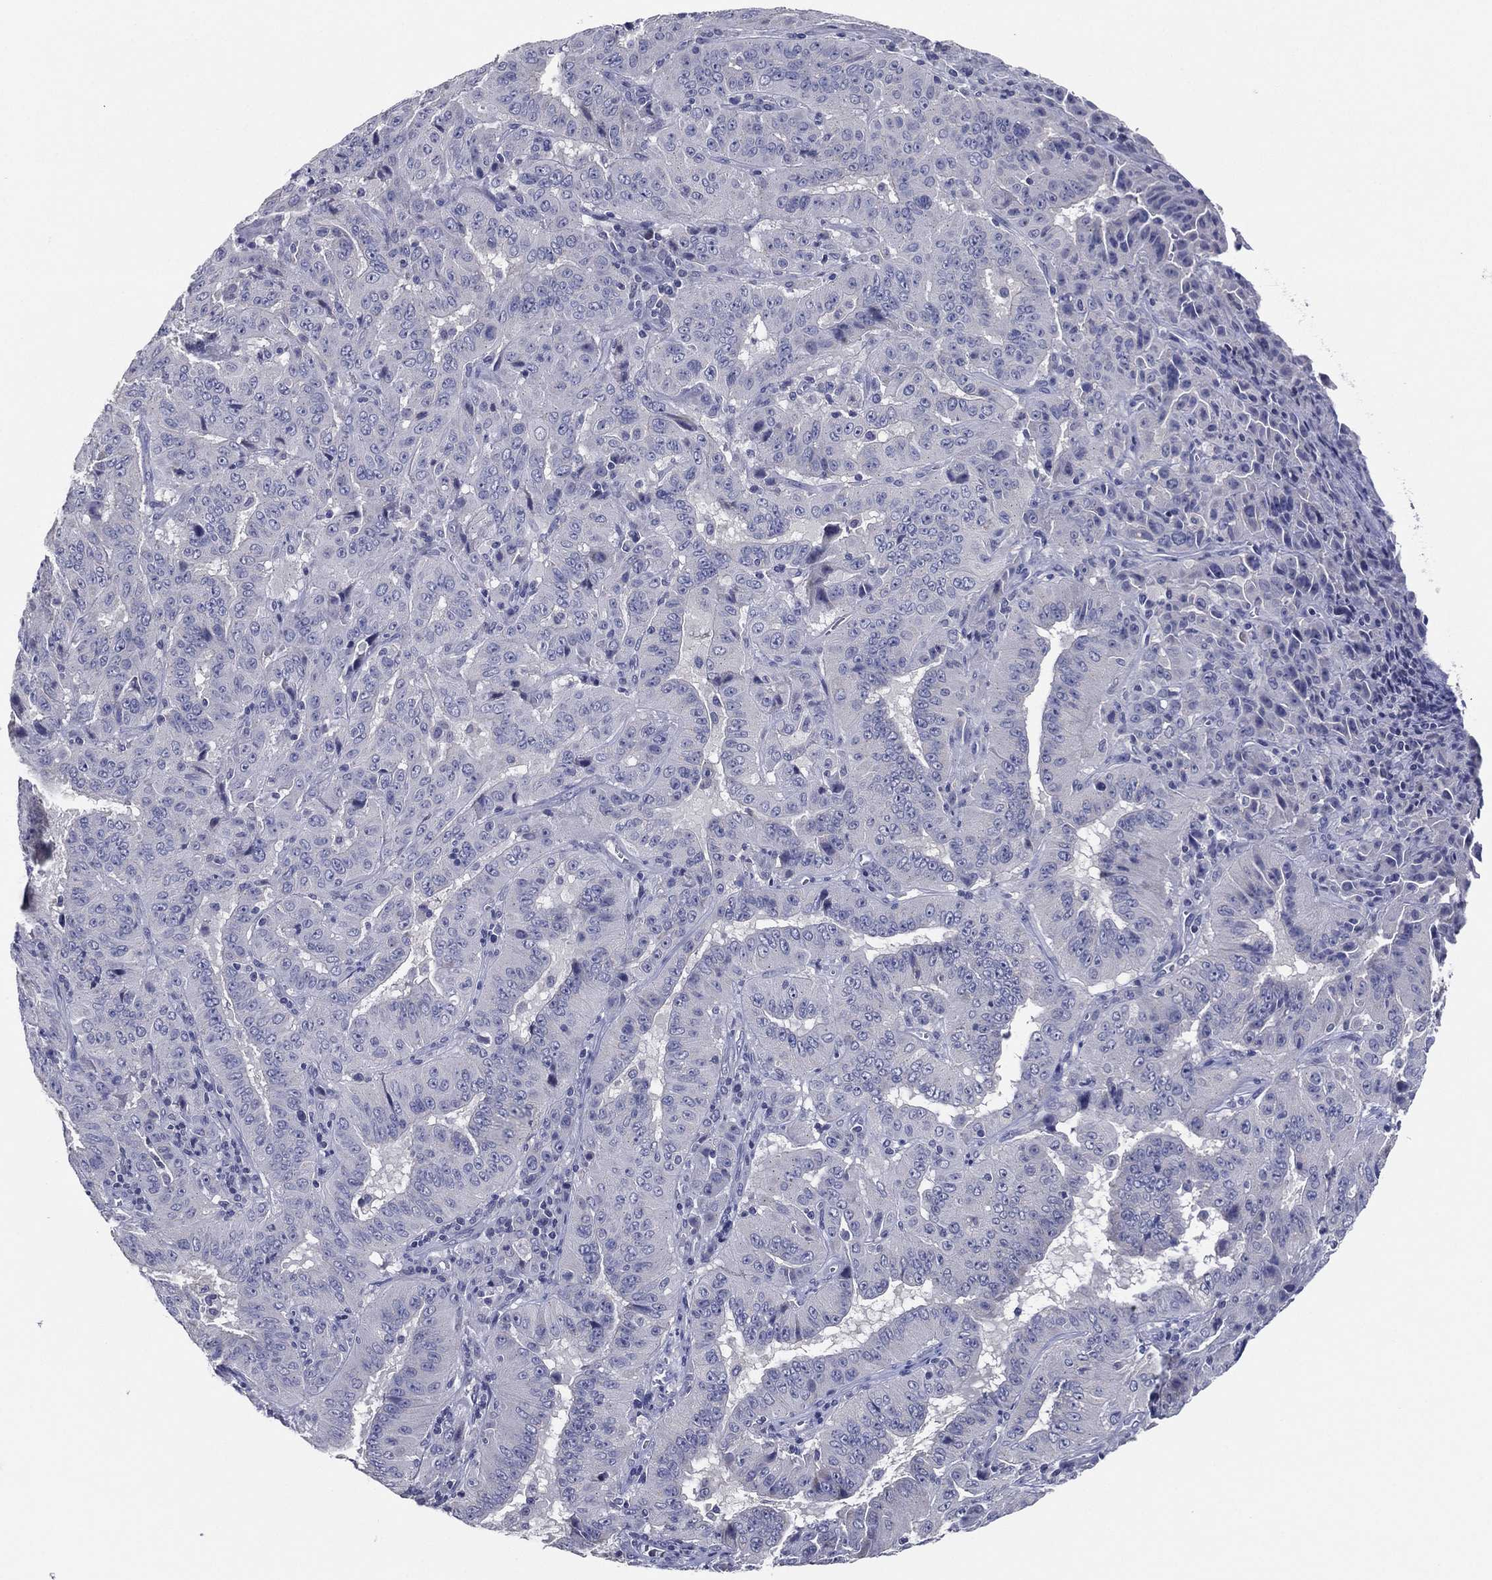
{"staining": {"intensity": "negative", "quantity": "none", "location": "none"}, "tissue": "pancreatic cancer", "cell_type": "Tumor cells", "image_type": "cancer", "snomed": [{"axis": "morphology", "description": "Adenocarcinoma, NOS"}, {"axis": "topography", "description": "Pancreas"}], "caption": "This is a photomicrograph of immunohistochemistry (IHC) staining of pancreatic adenocarcinoma, which shows no positivity in tumor cells. (Brightfield microscopy of DAB (3,3'-diaminobenzidine) IHC at high magnification).", "gene": "SLC13A4", "patient": {"sex": "male", "age": 63}}